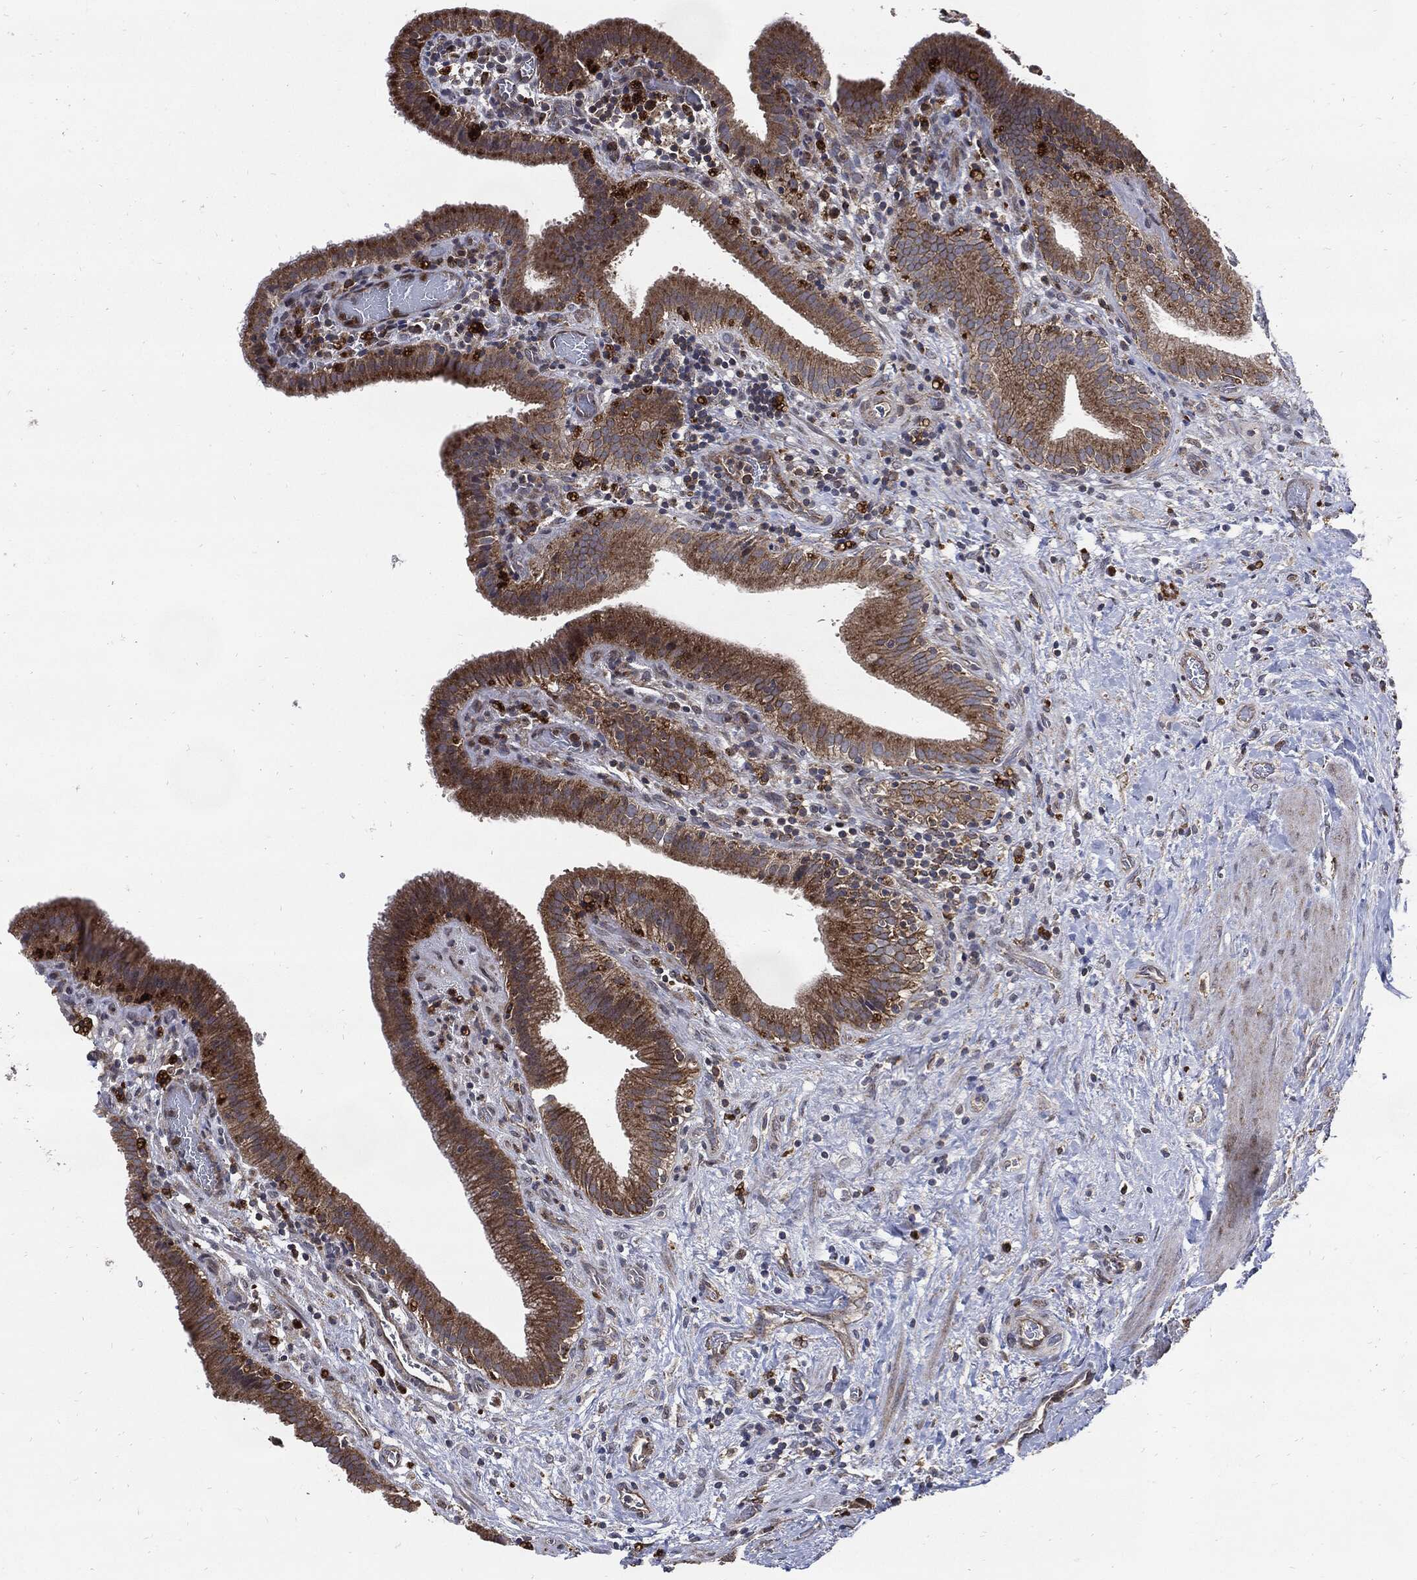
{"staining": {"intensity": "moderate", "quantity": ">75%", "location": "cytoplasmic/membranous"}, "tissue": "gallbladder", "cell_type": "Glandular cells", "image_type": "normal", "snomed": [{"axis": "morphology", "description": "Normal tissue, NOS"}, {"axis": "topography", "description": "Gallbladder"}], "caption": "Immunohistochemistry staining of benign gallbladder, which reveals medium levels of moderate cytoplasmic/membranous expression in approximately >75% of glandular cells indicating moderate cytoplasmic/membranous protein positivity. The staining was performed using DAB (3,3'-diaminobenzidine) (brown) for protein detection and nuclei were counterstained in hematoxylin (blue).", "gene": "SLC31A2", "patient": {"sex": "male", "age": 62}}